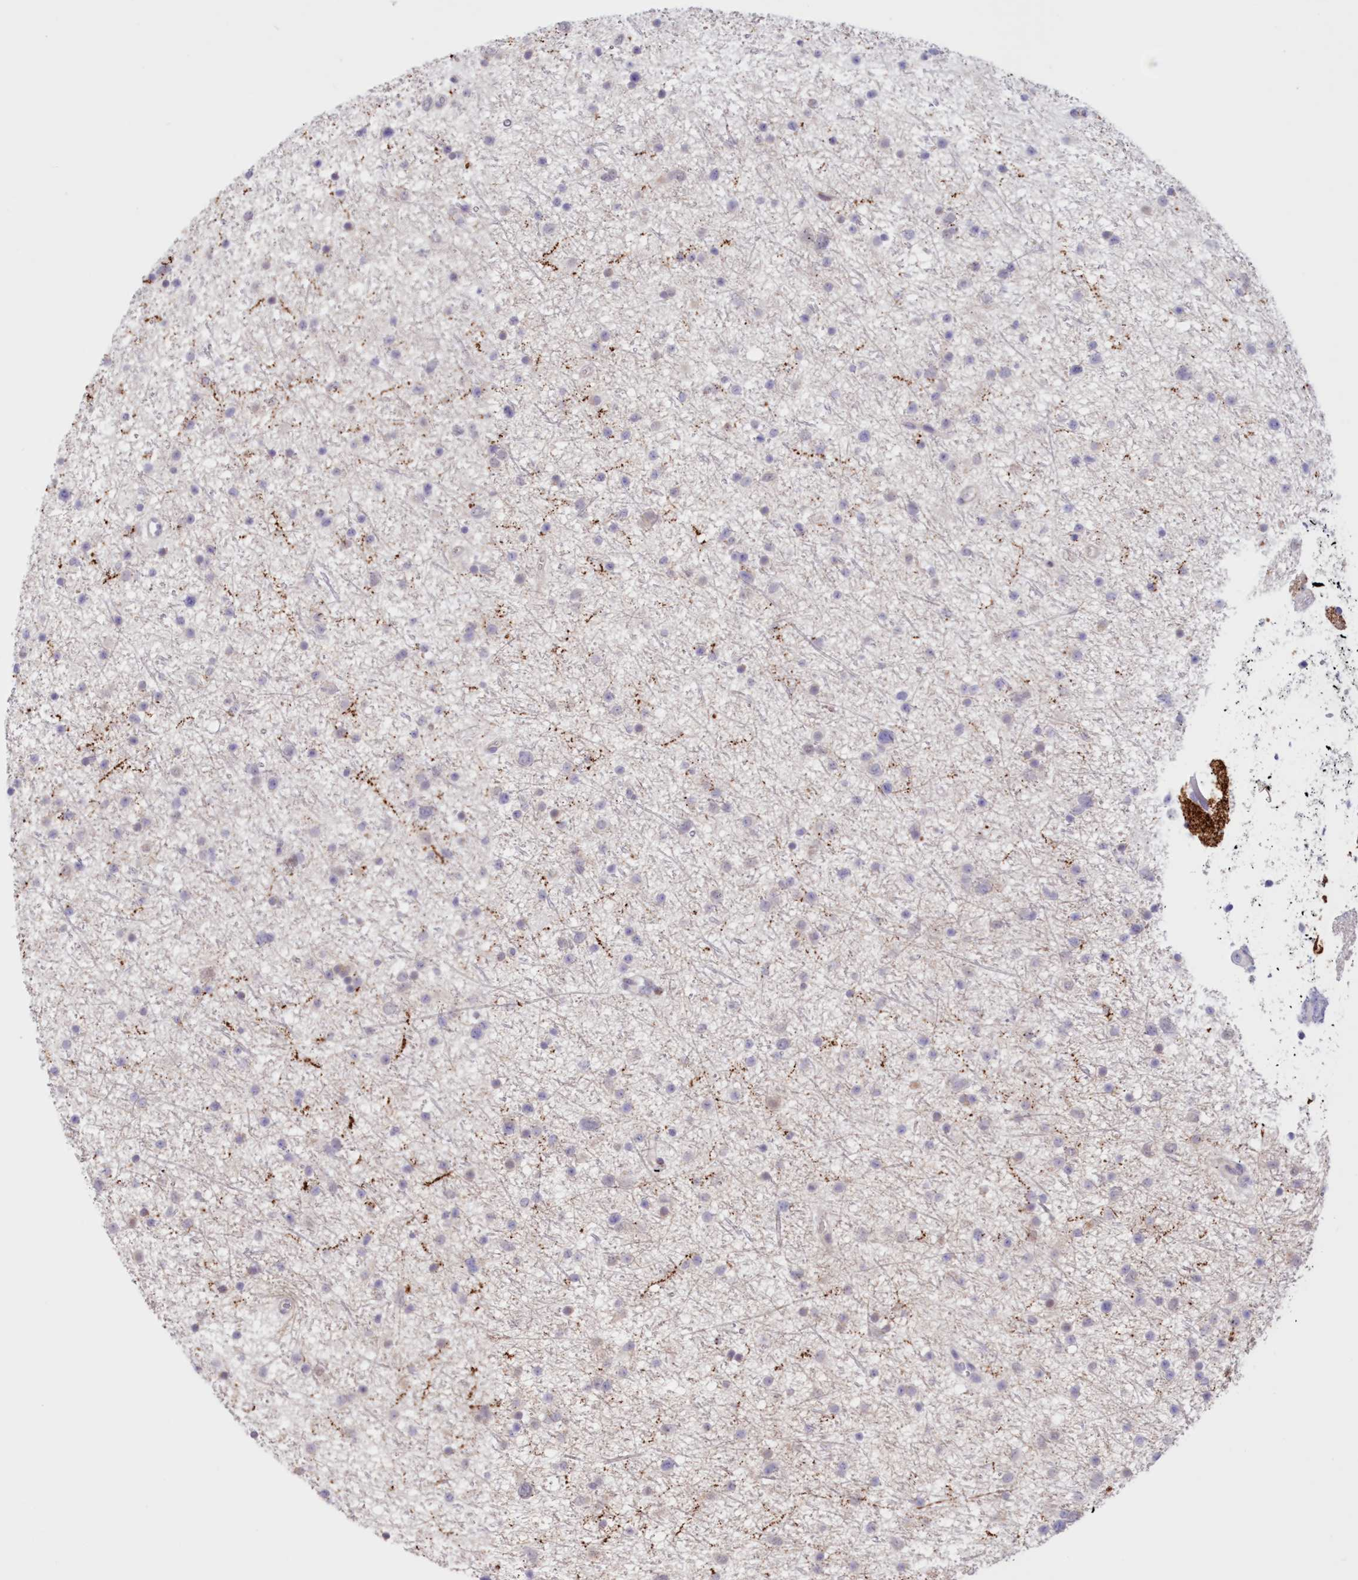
{"staining": {"intensity": "negative", "quantity": "none", "location": "none"}, "tissue": "glioma", "cell_type": "Tumor cells", "image_type": "cancer", "snomed": [{"axis": "morphology", "description": "Glioma, malignant, Low grade"}, {"axis": "topography", "description": "Cerebral cortex"}], "caption": "DAB immunohistochemical staining of human malignant glioma (low-grade) reveals no significant staining in tumor cells. Nuclei are stained in blue.", "gene": "SNED1", "patient": {"sex": "female", "age": 39}}